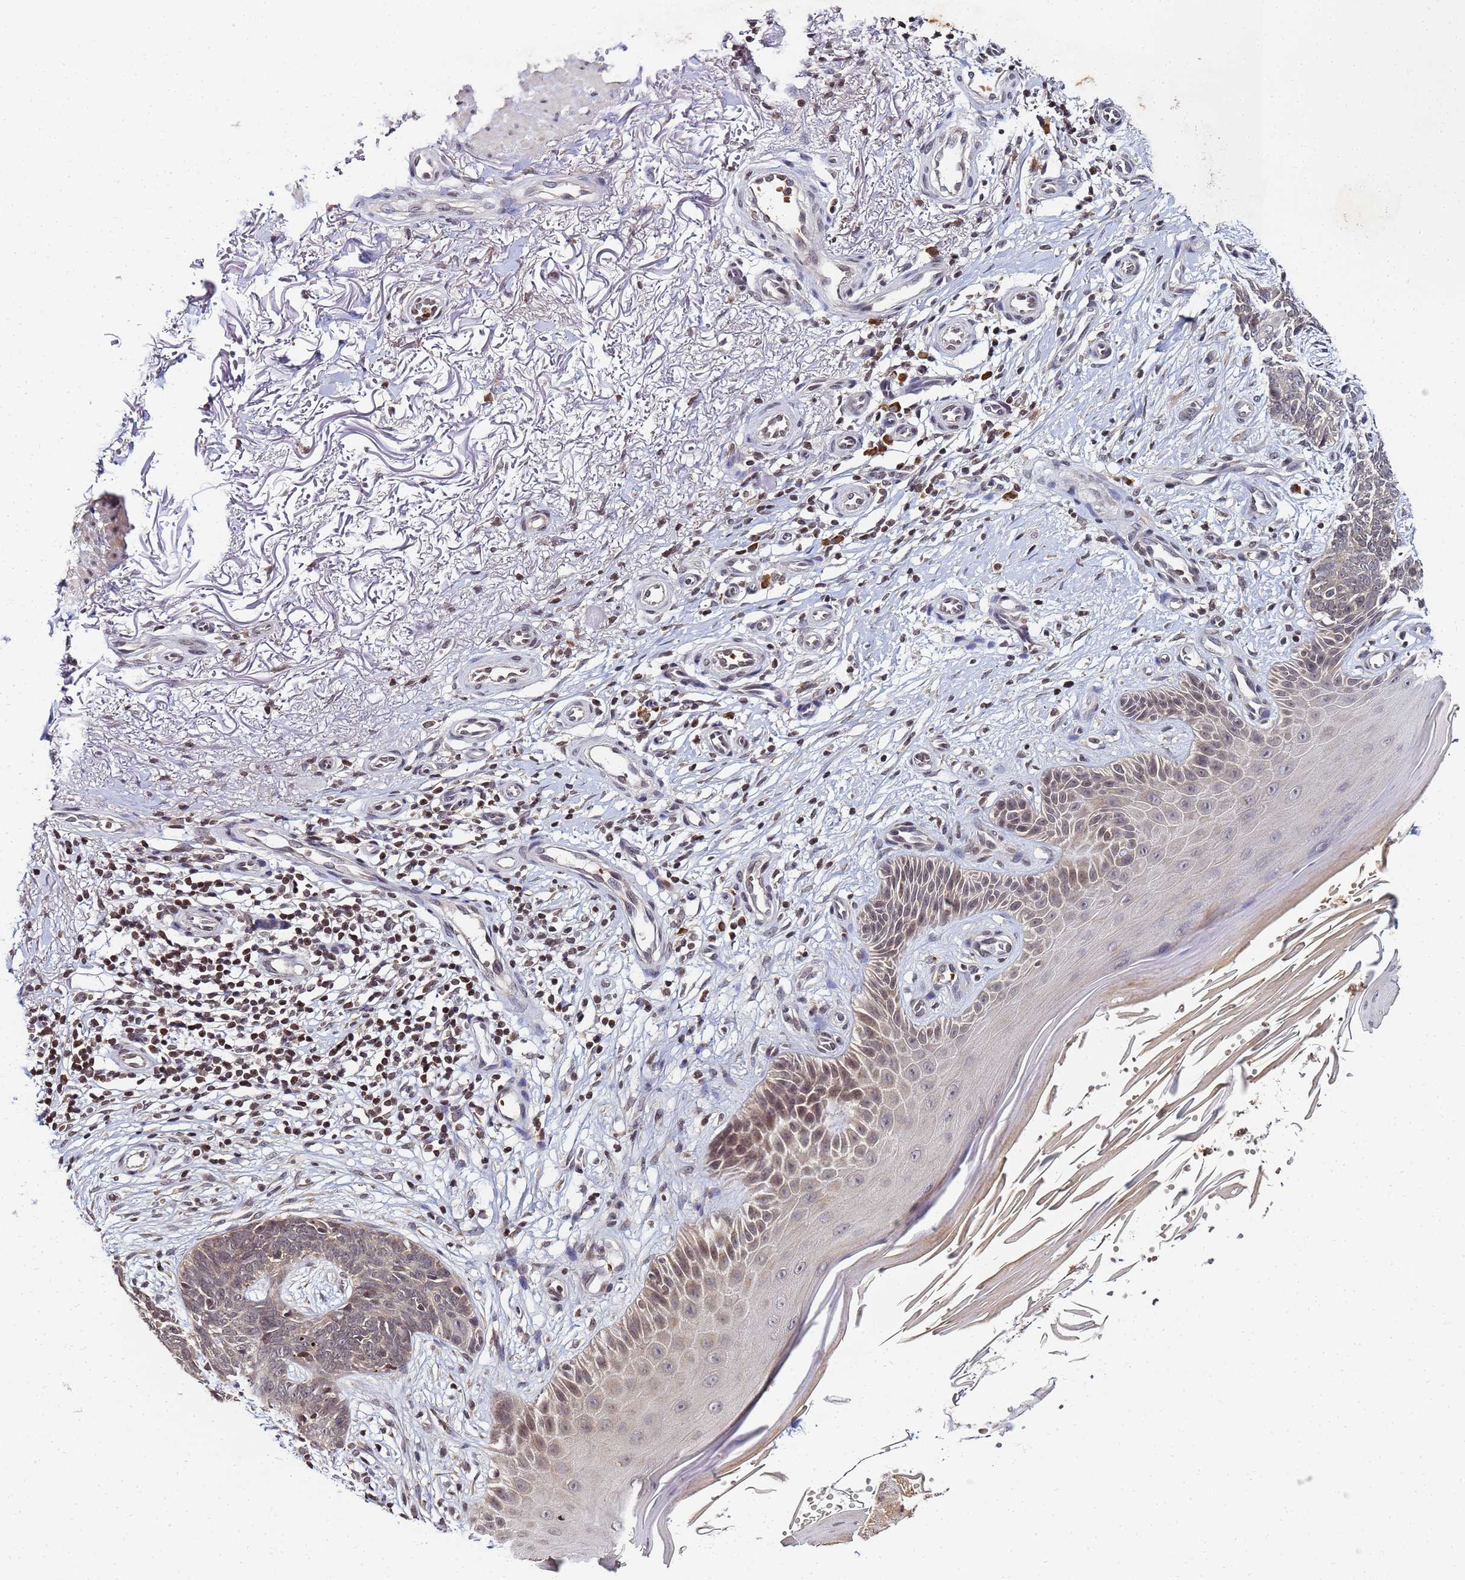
{"staining": {"intensity": "weak", "quantity": "<25%", "location": "cytoplasmic/membranous"}, "tissue": "skin cancer", "cell_type": "Tumor cells", "image_type": "cancer", "snomed": [{"axis": "morphology", "description": "Basal cell carcinoma"}, {"axis": "topography", "description": "Skin"}], "caption": "The IHC micrograph has no significant positivity in tumor cells of skin cancer (basal cell carcinoma) tissue.", "gene": "FZD4", "patient": {"sex": "female", "age": 82}}